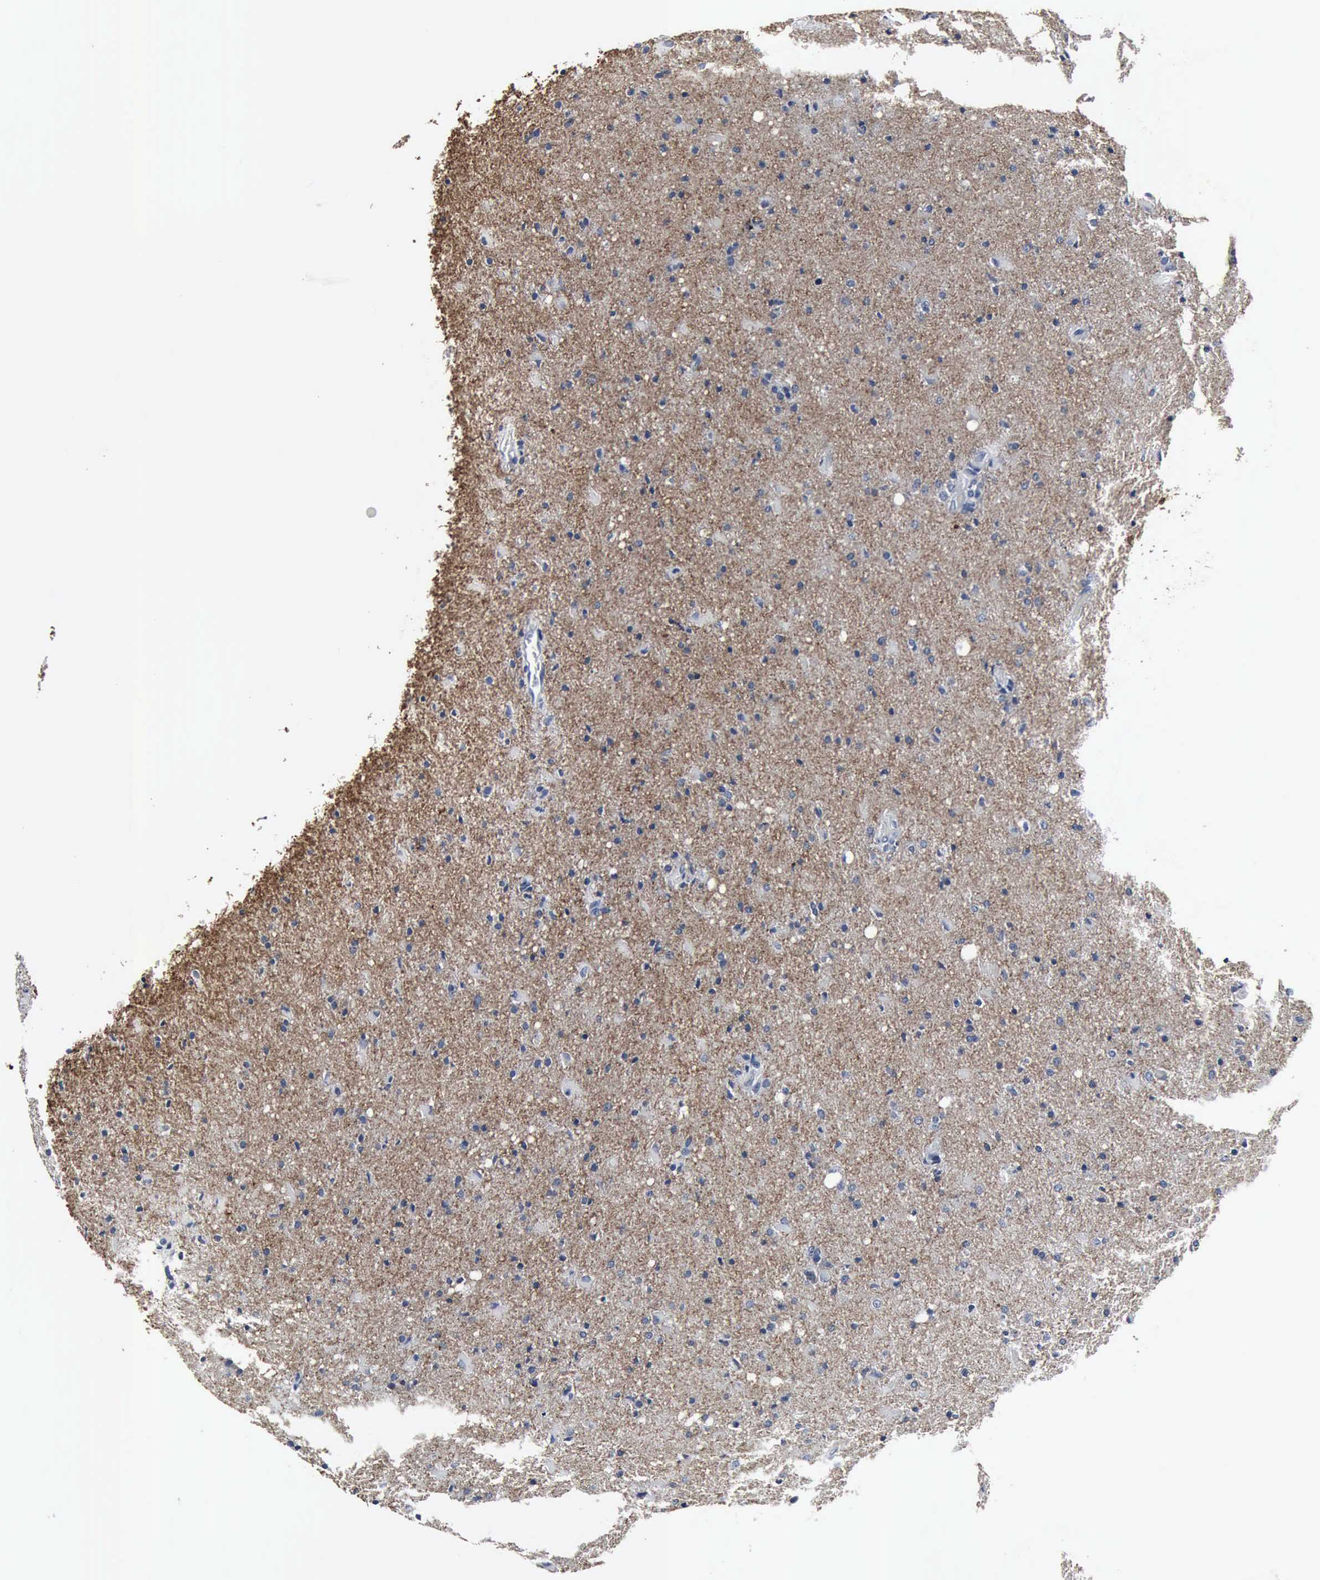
{"staining": {"intensity": "negative", "quantity": "none", "location": "none"}, "tissue": "glioma", "cell_type": "Tumor cells", "image_type": "cancer", "snomed": [{"axis": "morphology", "description": "Glioma, malignant, High grade"}, {"axis": "topography", "description": "Brain"}], "caption": "Human high-grade glioma (malignant) stained for a protein using immunohistochemistry (IHC) reveals no positivity in tumor cells.", "gene": "SNAP25", "patient": {"sex": "male", "age": 68}}